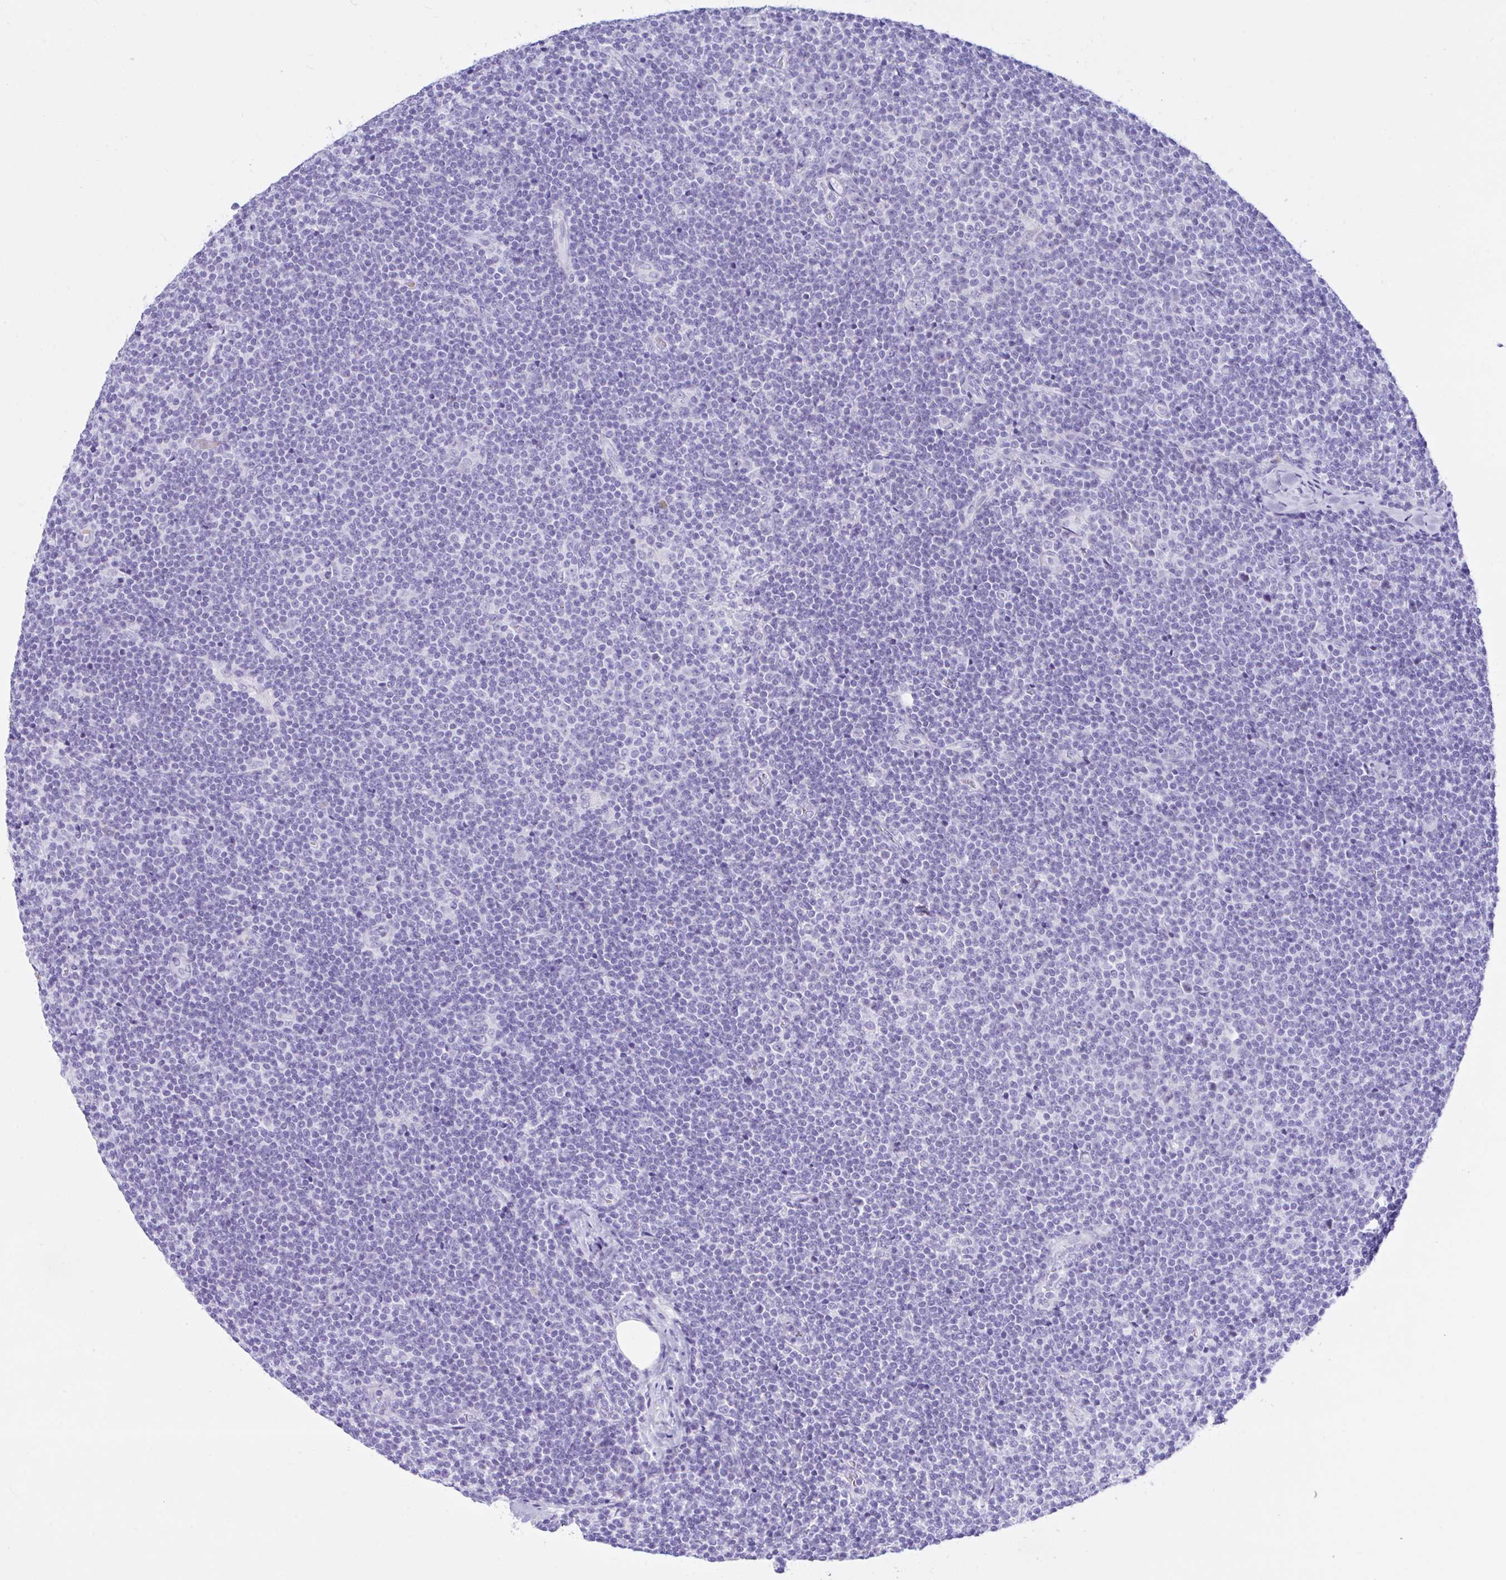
{"staining": {"intensity": "negative", "quantity": "none", "location": "none"}, "tissue": "lymphoma", "cell_type": "Tumor cells", "image_type": "cancer", "snomed": [{"axis": "morphology", "description": "Malignant lymphoma, non-Hodgkin's type, Low grade"}, {"axis": "topography", "description": "Lymph node"}], "caption": "This is a micrograph of IHC staining of lymphoma, which shows no staining in tumor cells.", "gene": "SEL1L2", "patient": {"sex": "male", "age": 48}}